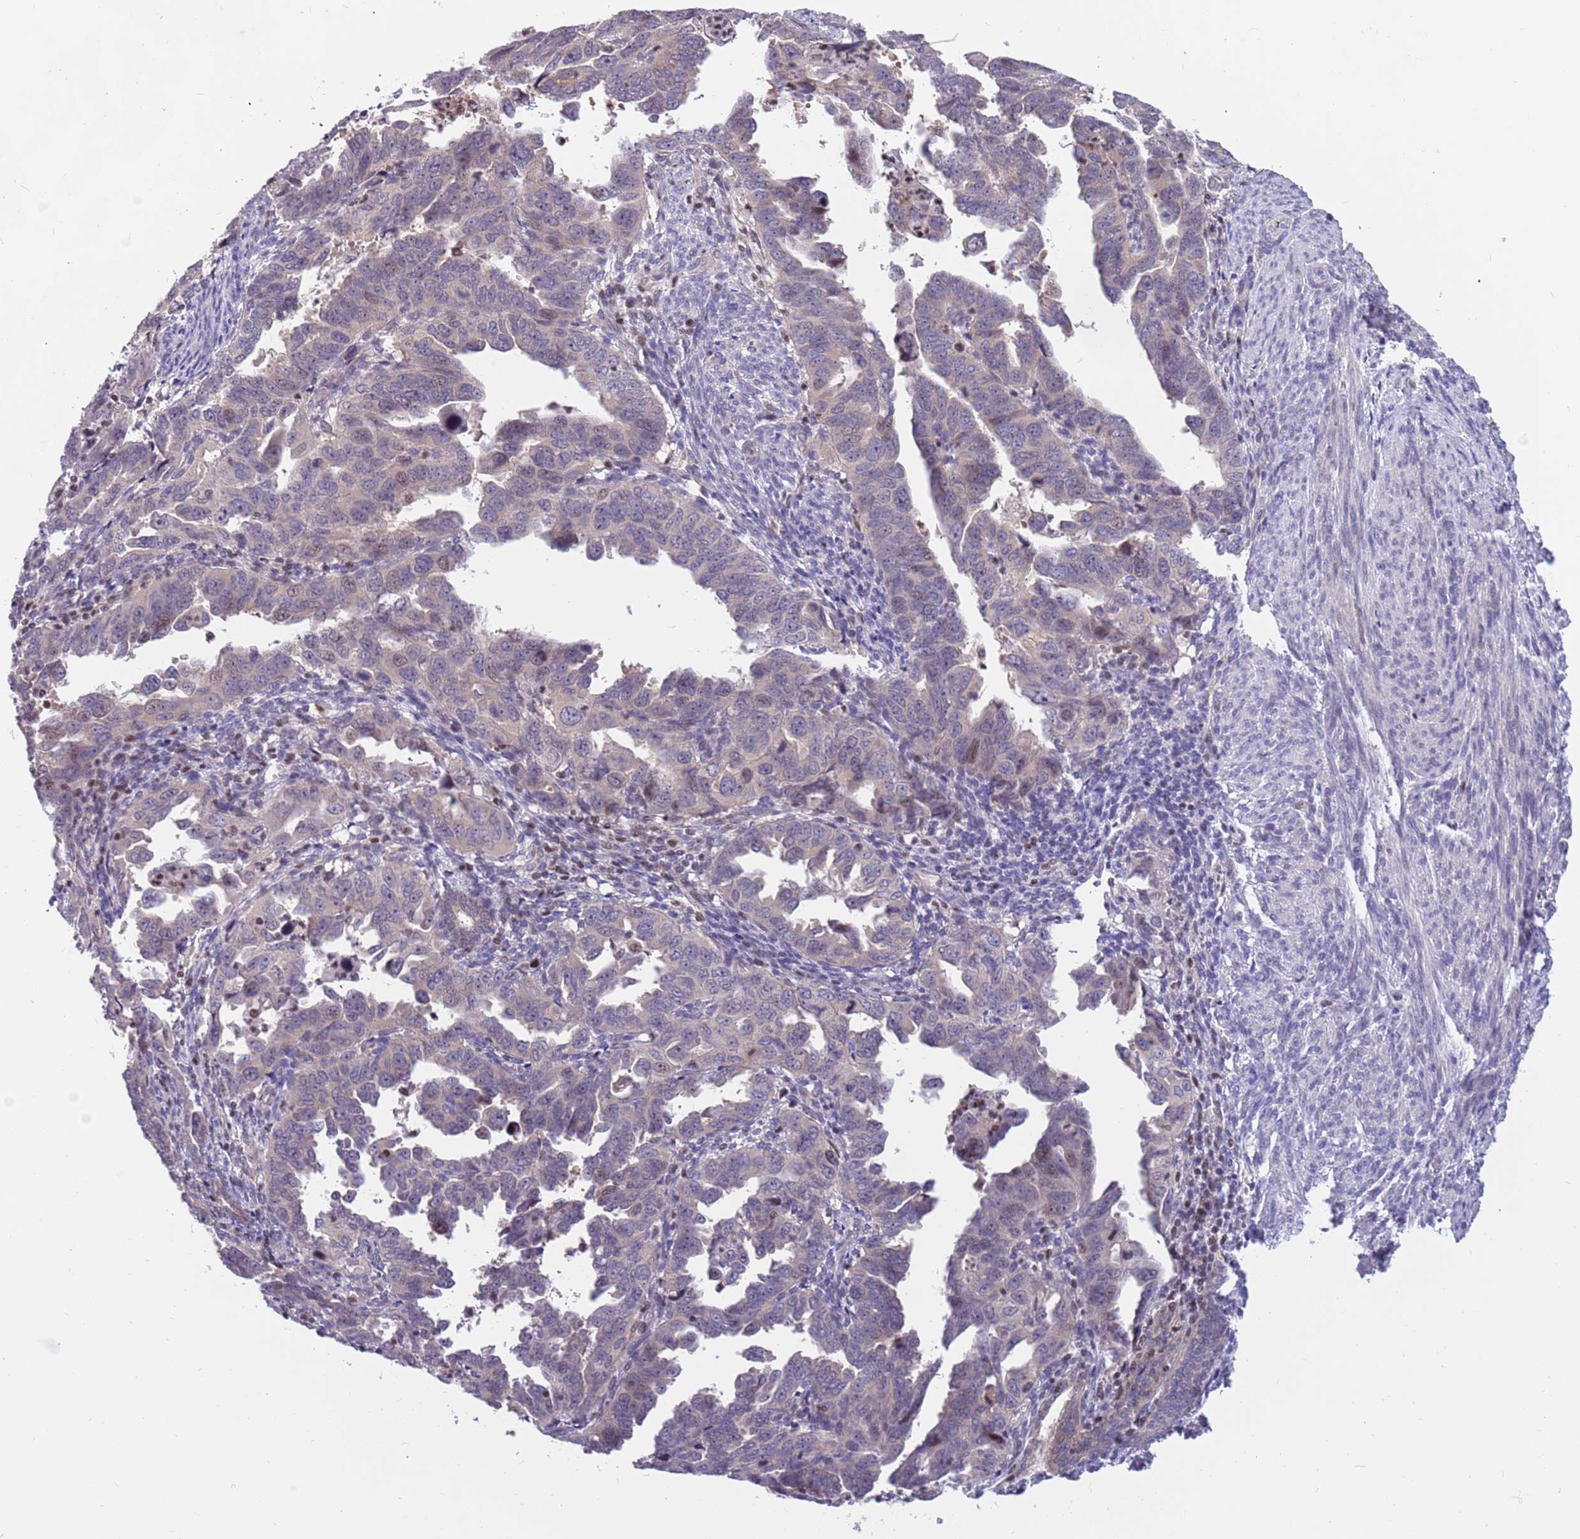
{"staining": {"intensity": "negative", "quantity": "none", "location": "none"}, "tissue": "endometrial cancer", "cell_type": "Tumor cells", "image_type": "cancer", "snomed": [{"axis": "morphology", "description": "Adenocarcinoma, NOS"}, {"axis": "topography", "description": "Endometrium"}], "caption": "This photomicrograph is of adenocarcinoma (endometrial) stained with immunohistochemistry to label a protein in brown with the nuclei are counter-stained blue. There is no expression in tumor cells.", "gene": "ARHGEF5", "patient": {"sex": "female", "age": 65}}